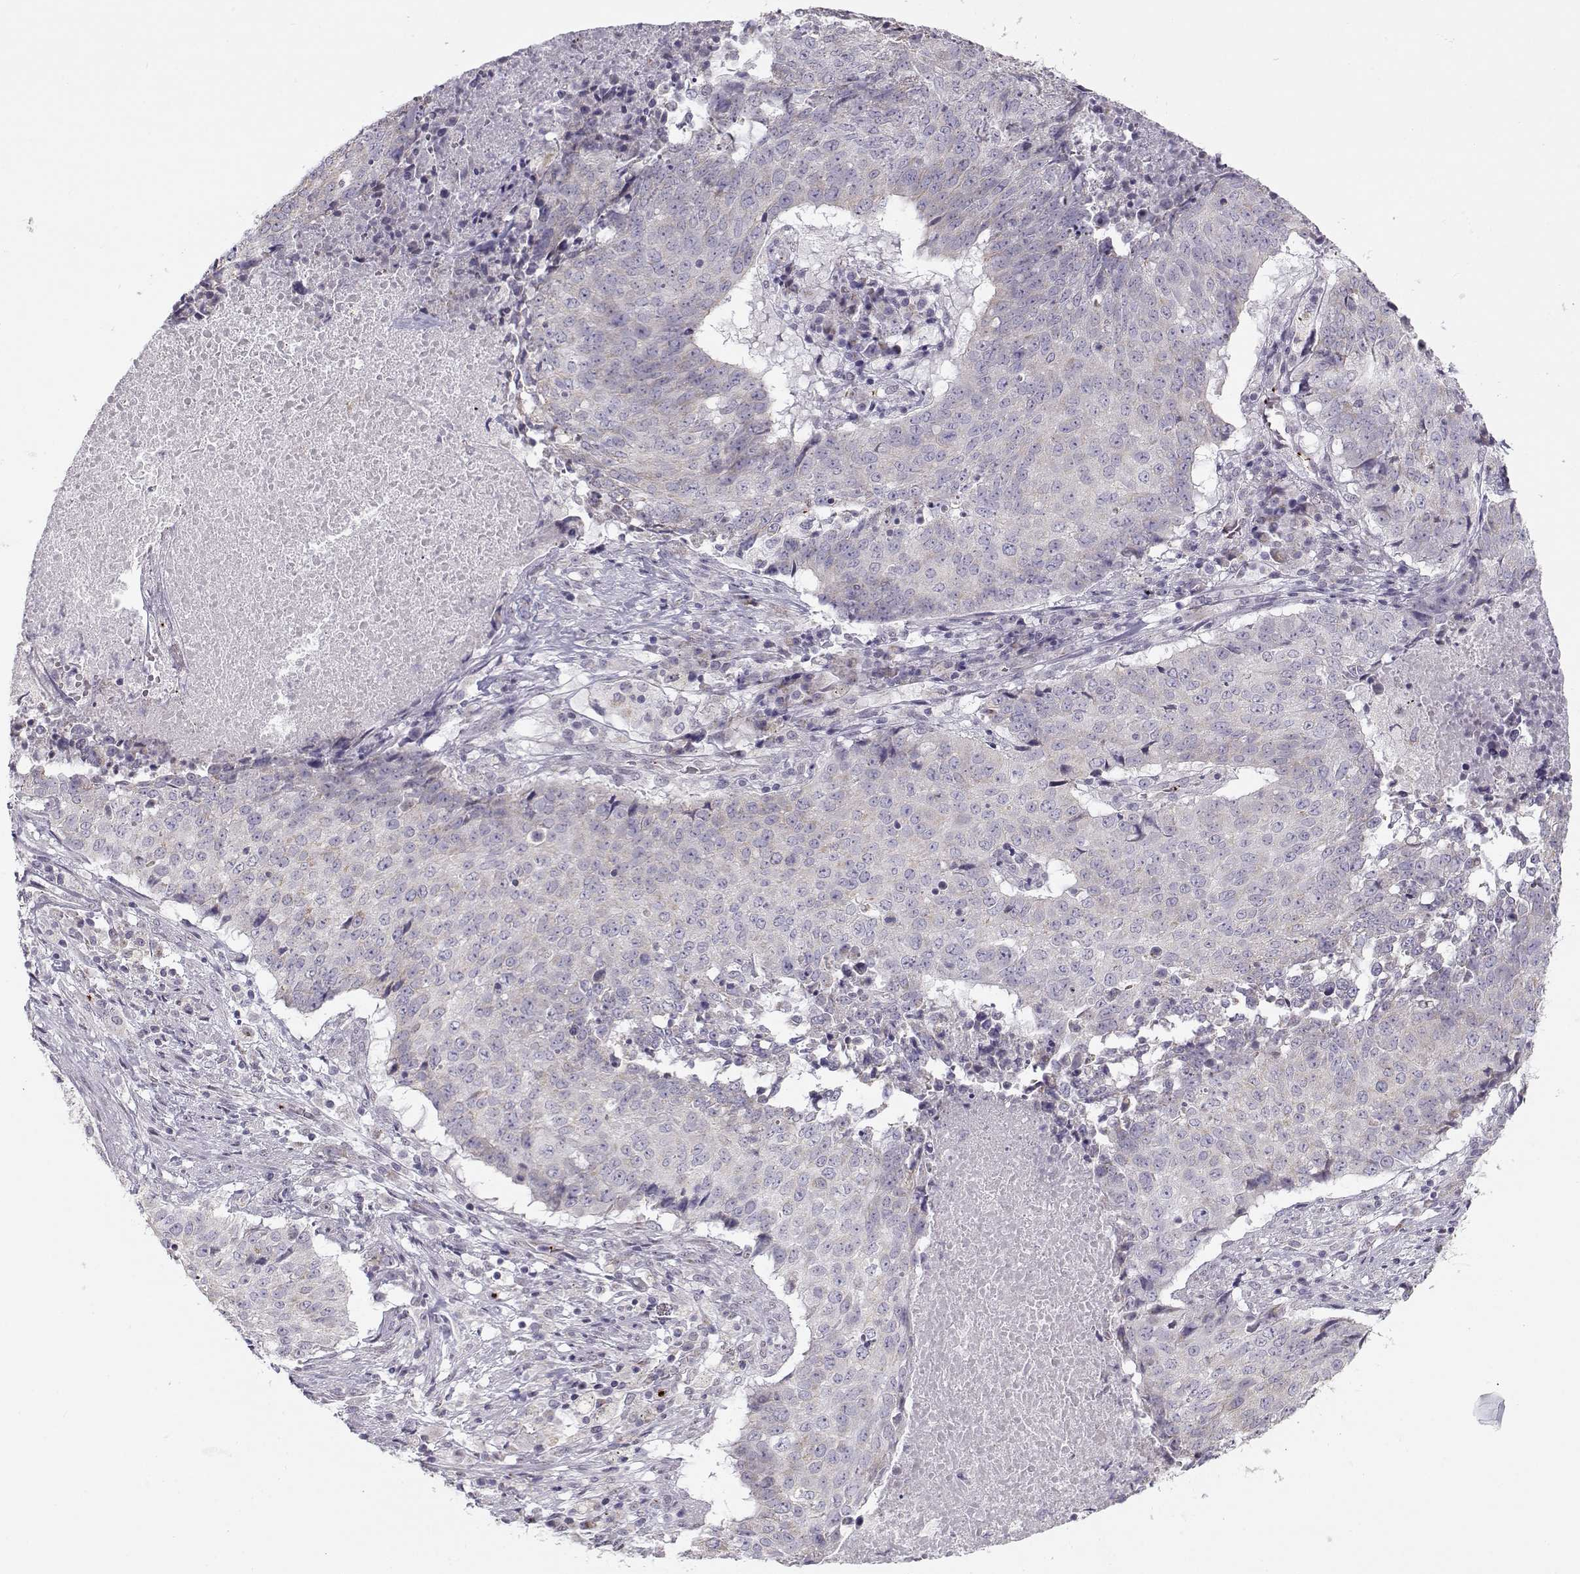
{"staining": {"intensity": "negative", "quantity": "none", "location": "none"}, "tissue": "lung cancer", "cell_type": "Tumor cells", "image_type": "cancer", "snomed": [{"axis": "morphology", "description": "Normal tissue, NOS"}, {"axis": "morphology", "description": "Squamous cell carcinoma, NOS"}, {"axis": "topography", "description": "Bronchus"}, {"axis": "topography", "description": "Lung"}], "caption": "This is an IHC photomicrograph of human lung squamous cell carcinoma. There is no expression in tumor cells.", "gene": "KLF17", "patient": {"sex": "male", "age": 64}}